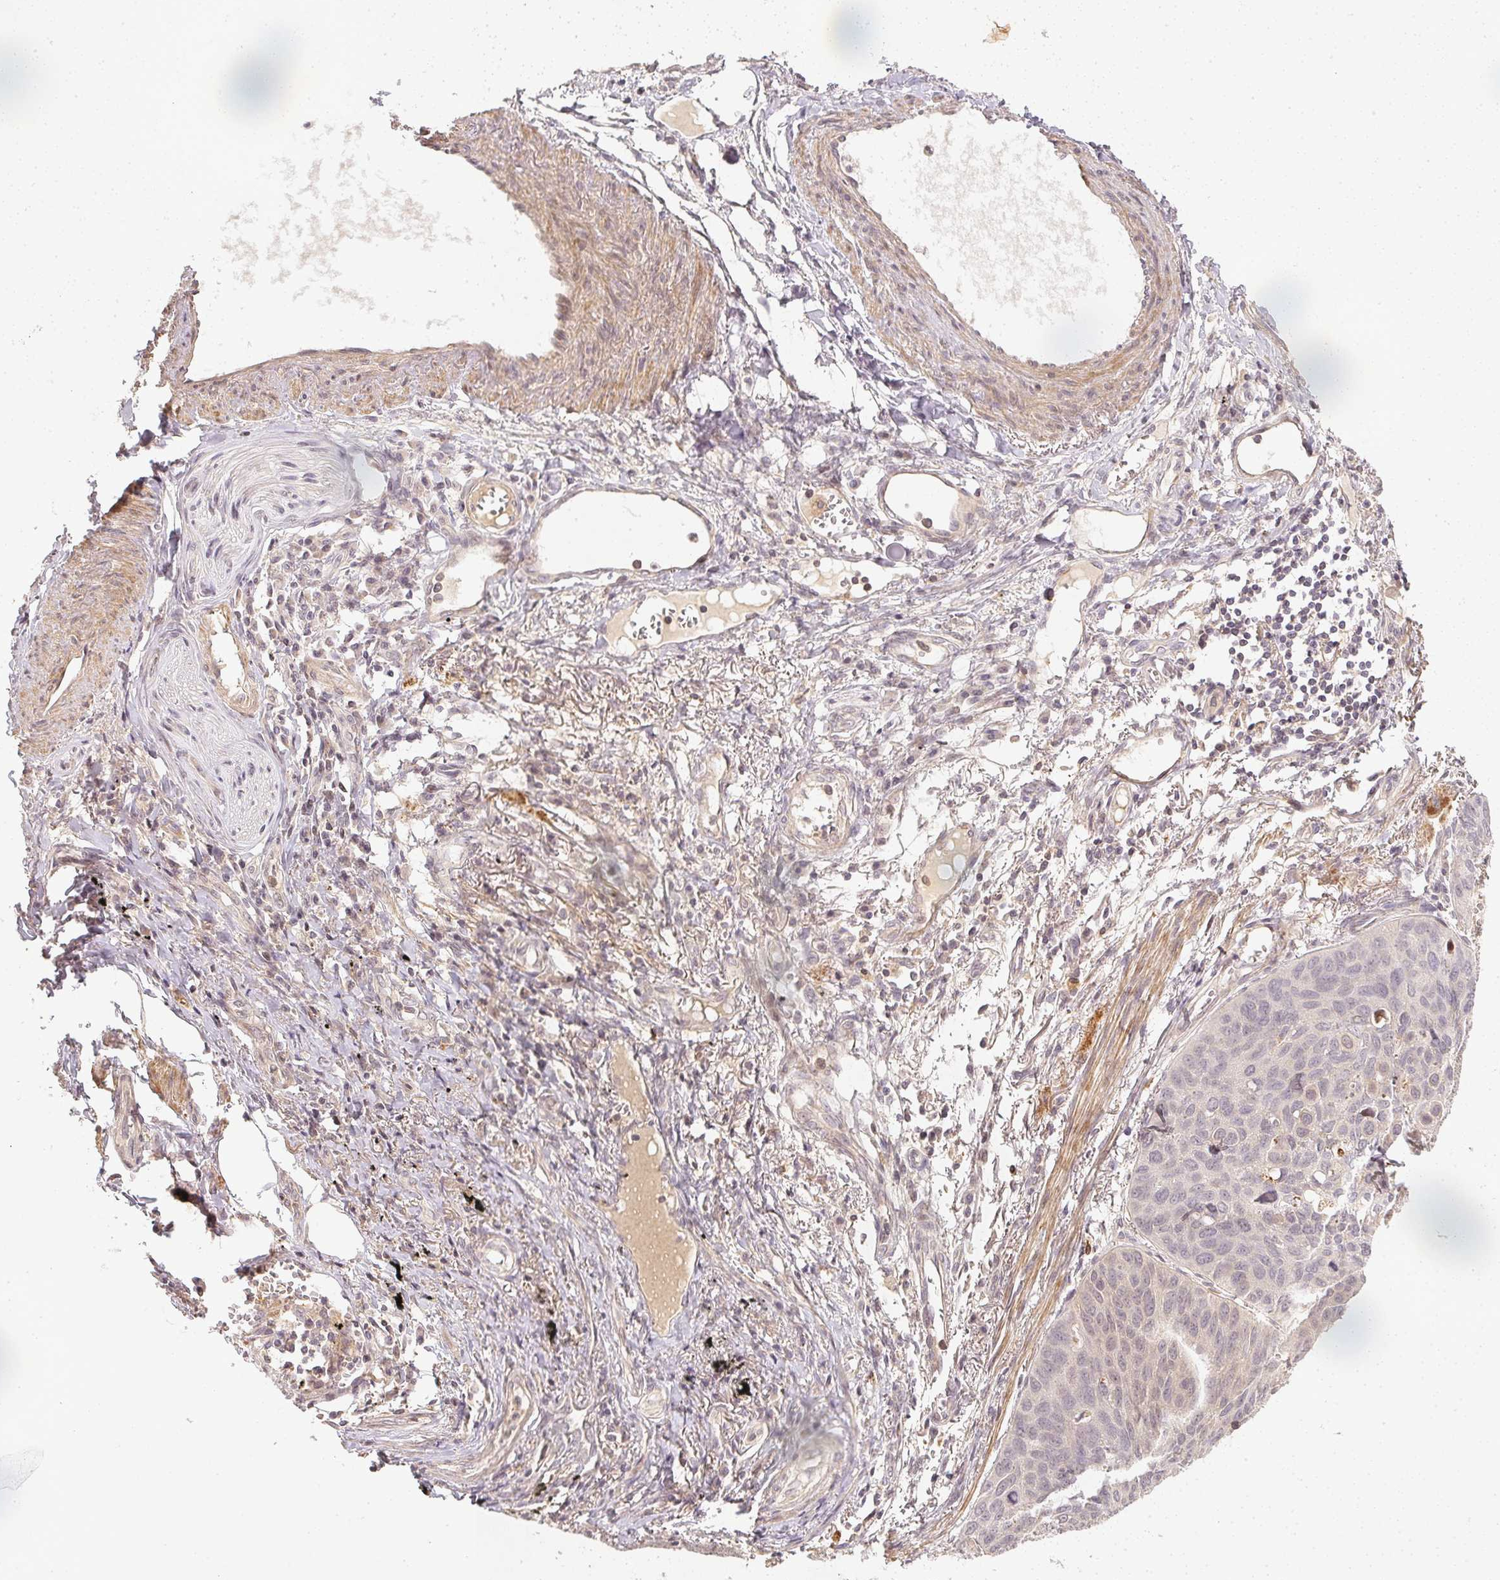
{"staining": {"intensity": "negative", "quantity": "none", "location": "none"}, "tissue": "lung cancer", "cell_type": "Tumor cells", "image_type": "cancer", "snomed": [{"axis": "morphology", "description": "Squamous cell carcinoma, NOS"}, {"axis": "topography", "description": "Lung"}], "caption": "This is a photomicrograph of IHC staining of lung squamous cell carcinoma, which shows no staining in tumor cells. Nuclei are stained in blue.", "gene": "SERPINE1", "patient": {"sex": "male", "age": 71}}